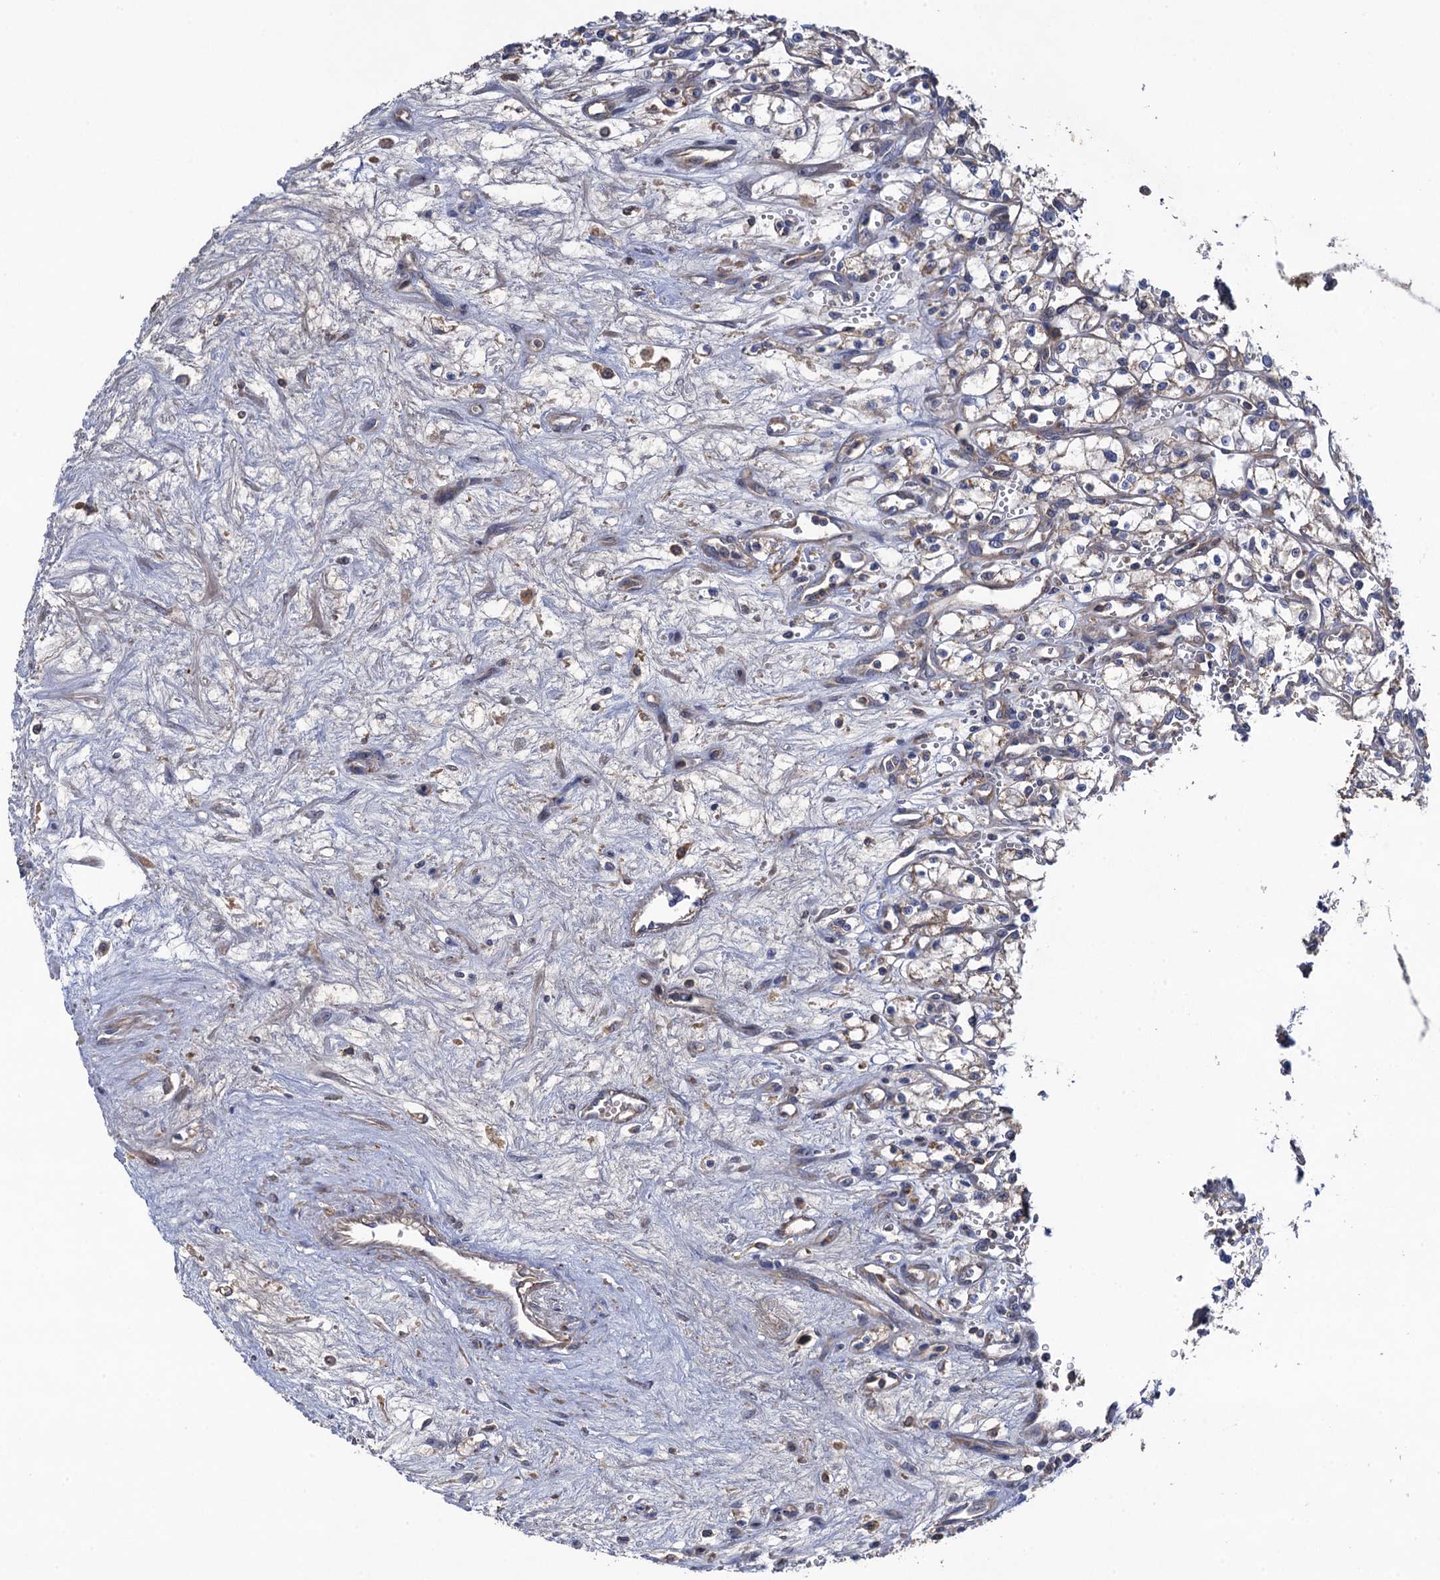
{"staining": {"intensity": "negative", "quantity": "none", "location": "none"}, "tissue": "renal cancer", "cell_type": "Tumor cells", "image_type": "cancer", "snomed": [{"axis": "morphology", "description": "Adenocarcinoma, NOS"}, {"axis": "topography", "description": "Kidney"}], "caption": "Immunohistochemical staining of human adenocarcinoma (renal) displays no significant staining in tumor cells.", "gene": "WDR88", "patient": {"sex": "male", "age": 59}}